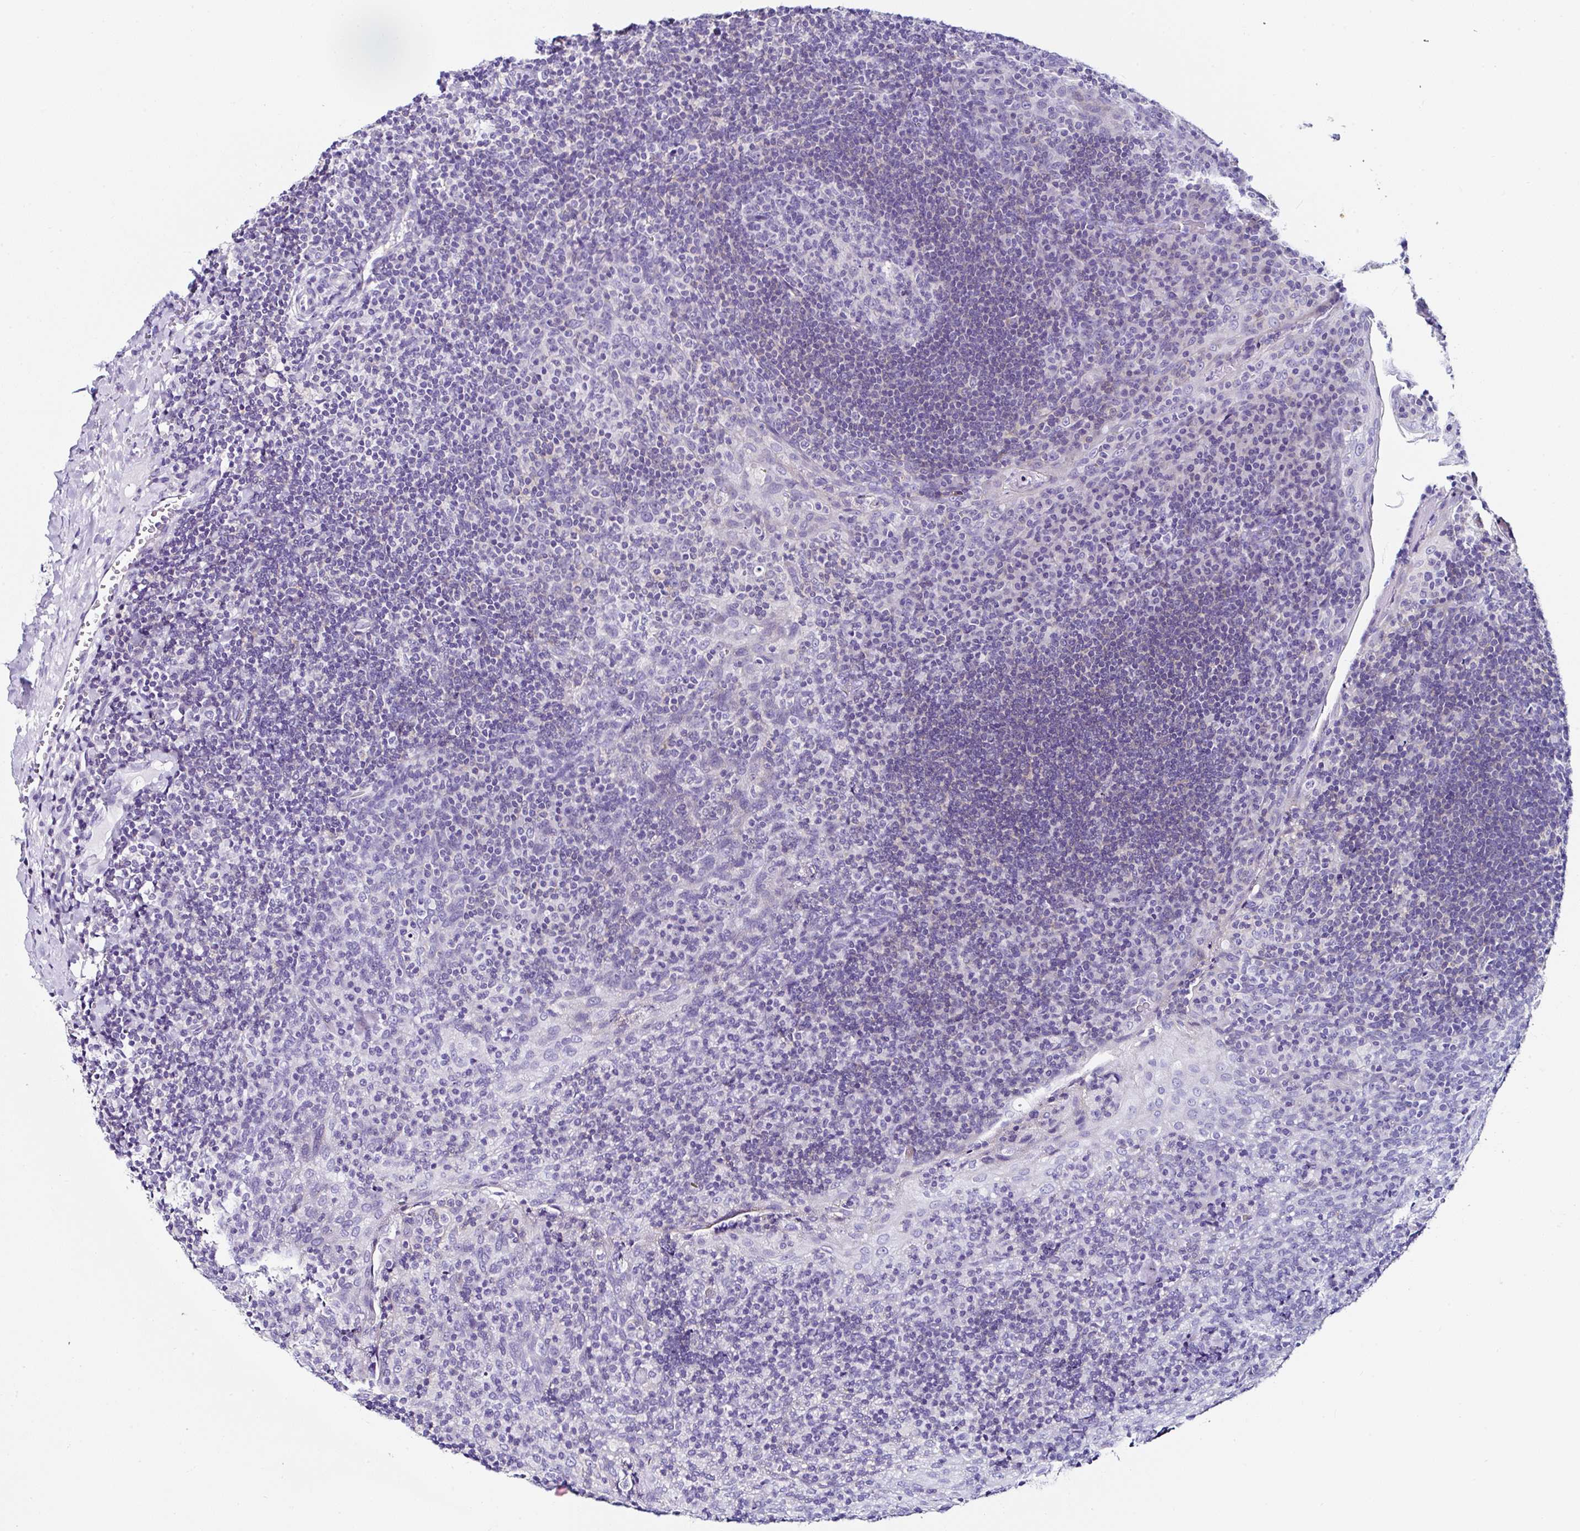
{"staining": {"intensity": "negative", "quantity": "none", "location": "none"}, "tissue": "tonsil", "cell_type": "Germinal center cells", "image_type": "normal", "snomed": [{"axis": "morphology", "description": "Normal tissue, NOS"}, {"axis": "topography", "description": "Tonsil"}], "caption": "Immunohistochemistry (IHC) of normal human tonsil shows no positivity in germinal center cells.", "gene": "UGT3A1", "patient": {"sex": "male", "age": 17}}